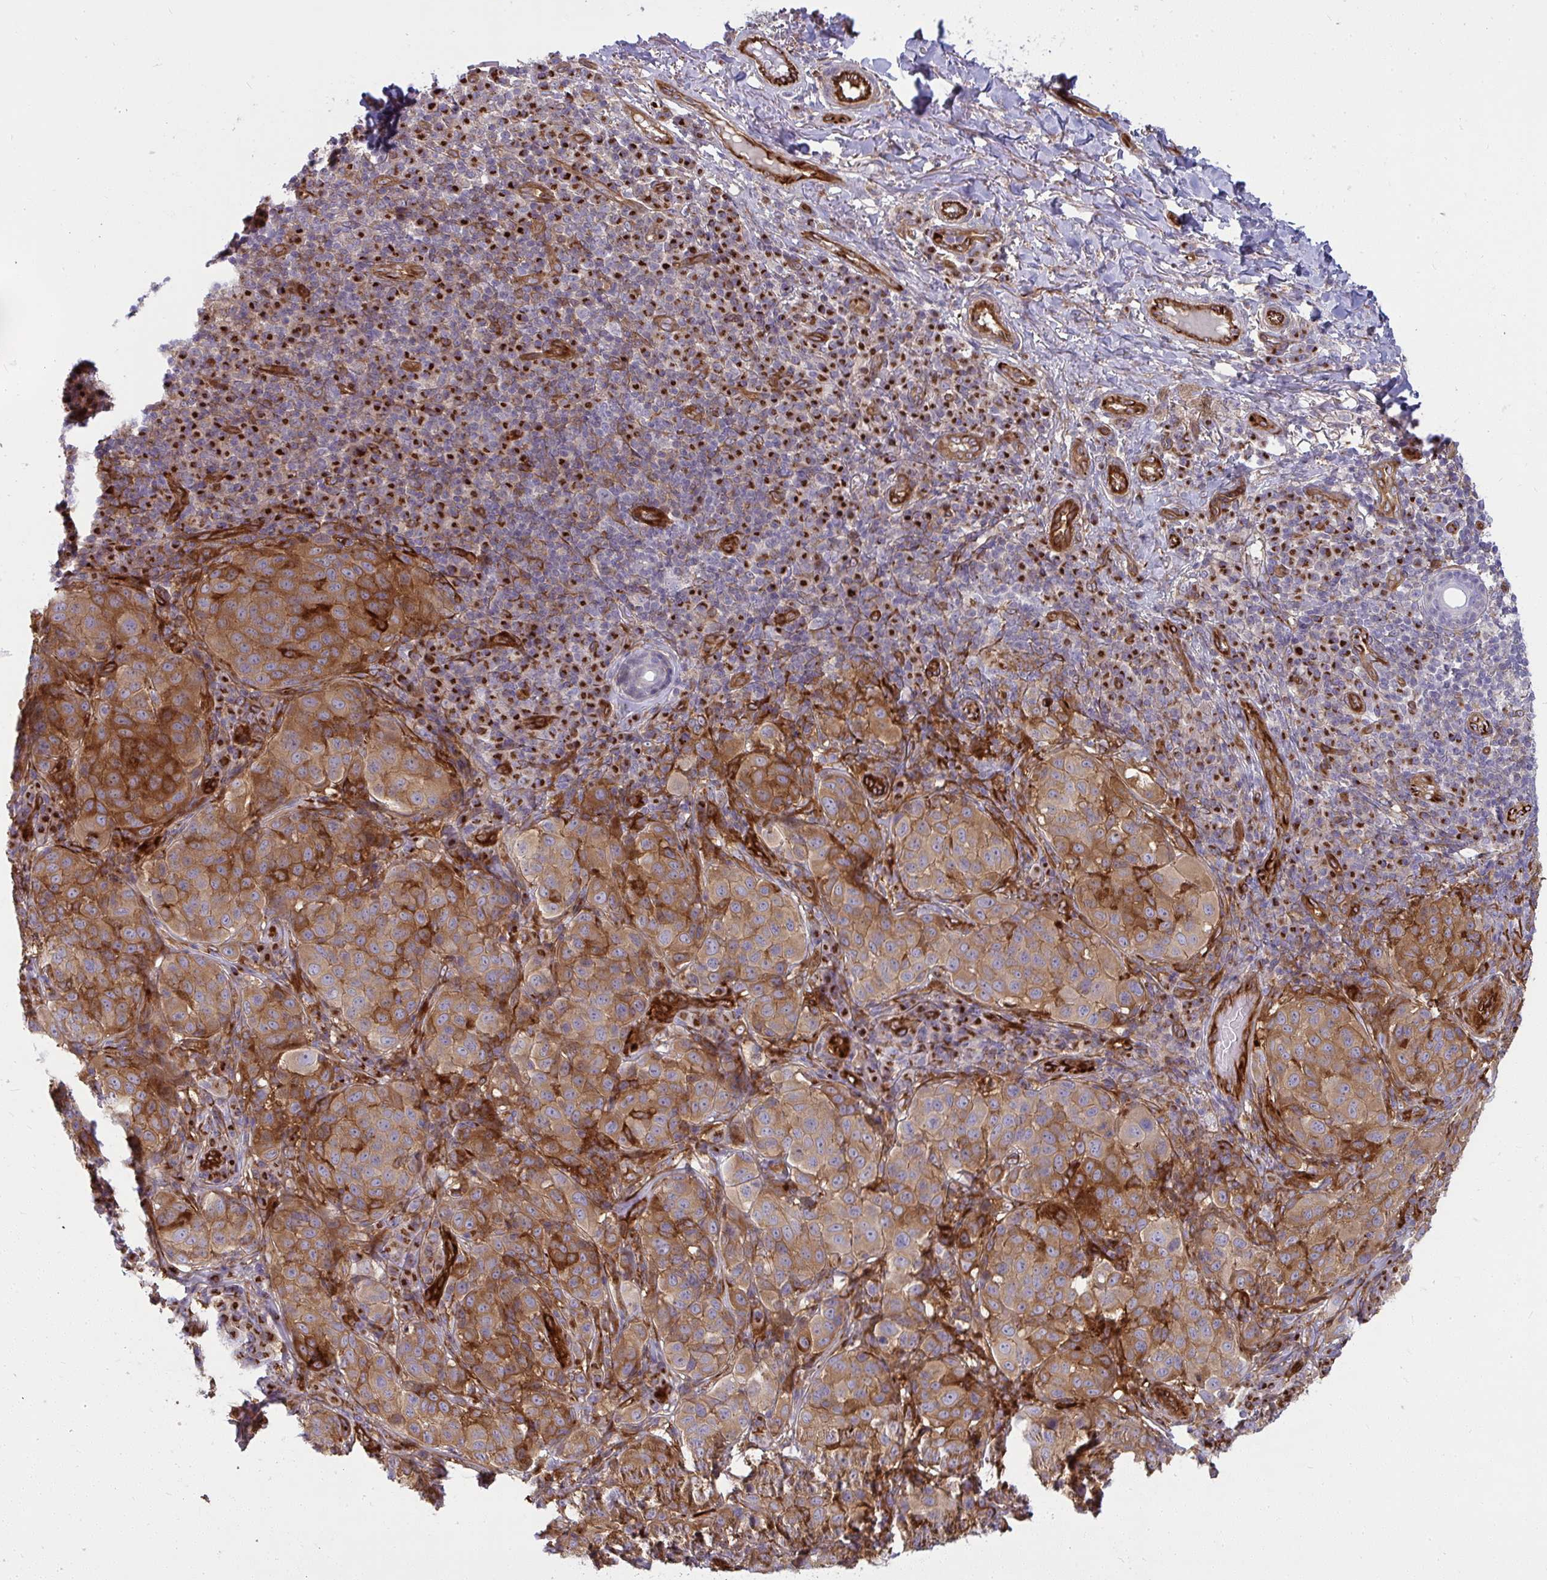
{"staining": {"intensity": "moderate", "quantity": ">75%", "location": "cytoplasmic/membranous"}, "tissue": "melanoma", "cell_type": "Tumor cells", "image_type": "cancer", "snomed": [{"axis": "morphology", "description": "Malignant melanoma, NOS"}, {"axis": "topography", "description": "Skin"}], "caption": "Human melanoma stained for a protein (brown) reveals moderate cytoplasmic/membranous positive positivity in about >75% of tumor cells.", "gene": "IFIT3", "patient": {"sex": "male", "age": 38}}